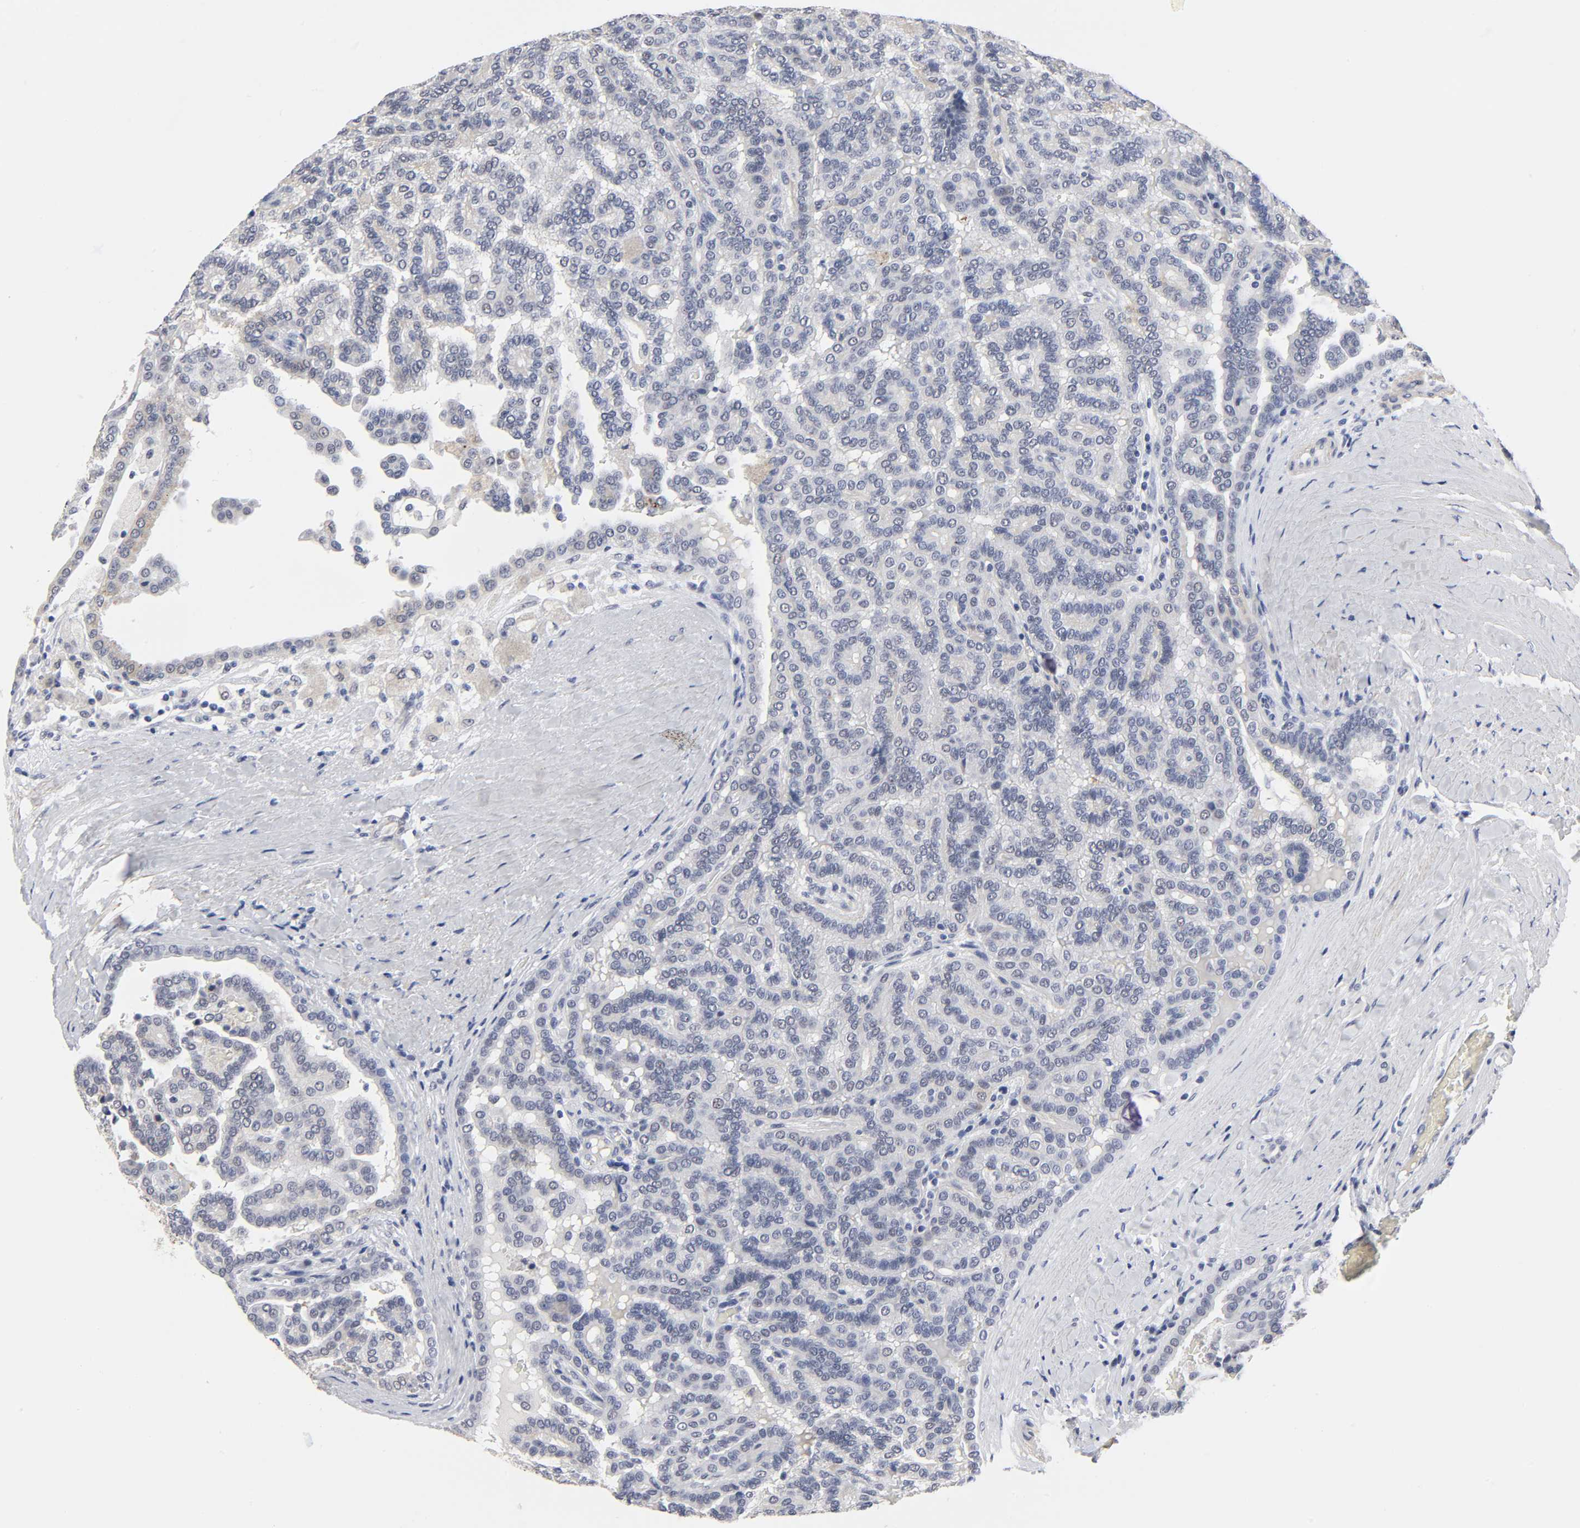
{"staining": {"intensity": "negative", "quantity": "none", "location": "none"}, "tissue": "renal cancer", "cell_type": "Tumor cells", "image_type": "cancer", "snomed": [{"axis": "morphology", "description": "Adenocarcinoma, NOS"}, {"axis": "topography", "description": "Kidney"}], "caption": "A high-resolution image shows immunohistochemistry (IHC) staining of renal adenocarcinoma, which displays no significant staining in tumor cells.", "gene": "GRHL2", "patient": {"sex": "male", "age": 61}}